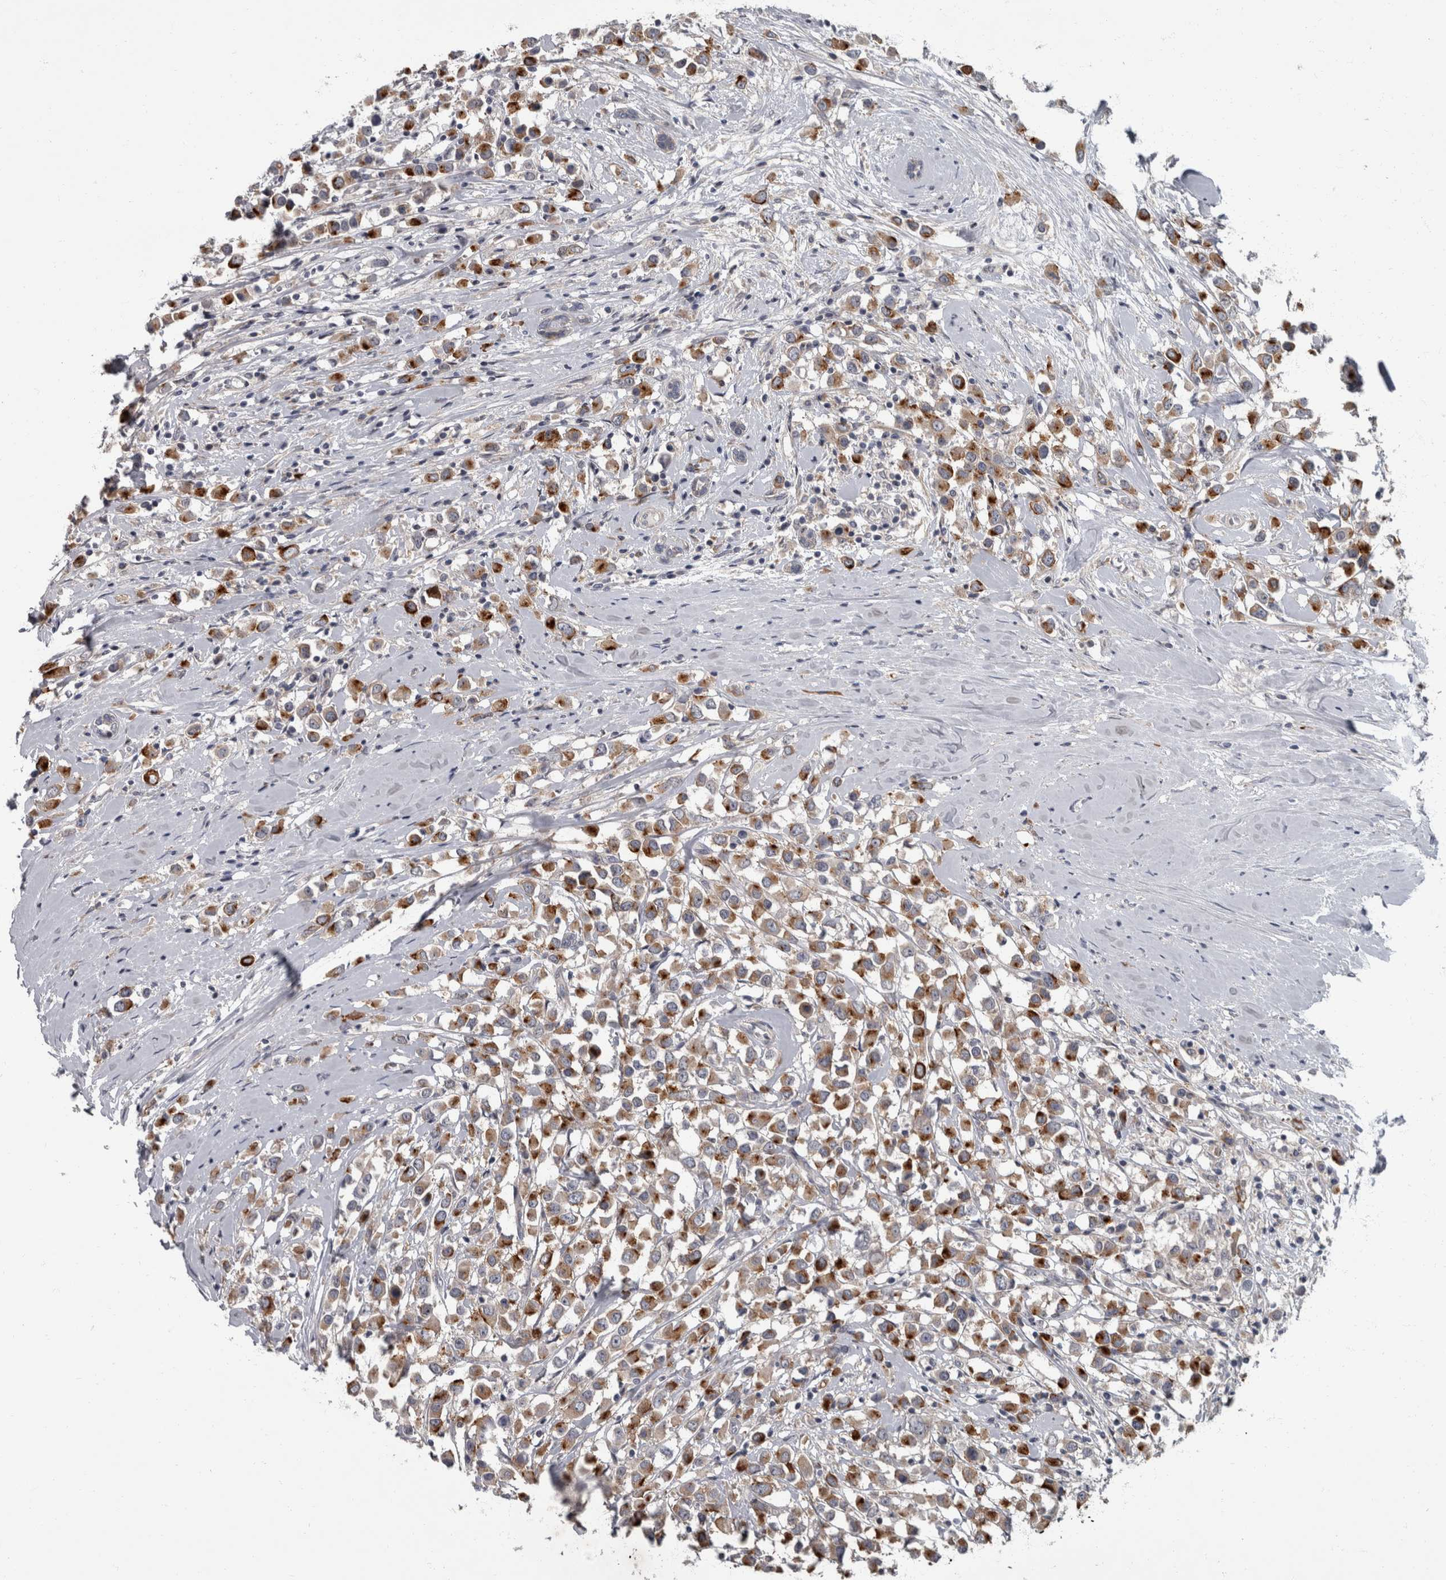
{"staining": {"intensity": "strong", "quantity": ">75%", "location": "cytoplasmic/membranous"}, "tissue": "breast cancer", "cell_type": "Tumor cells", "image_type": "cancer", "snomed": [{"axis": "morphology", "description": "Duct carcinoma"}, {"axis": "topography", "description": "Breast"}], "caption": "Immunohistochemistry (IHC) (DAB) staining of intraductal carcinoma (breast) reveals strong cytoplasmic/membranous protein expression in approximately >75% of tumor cells. Nuclei are stained in blue.", "gene": "CDC42BPG", "patient": {"sex": "female", "age": 61}}